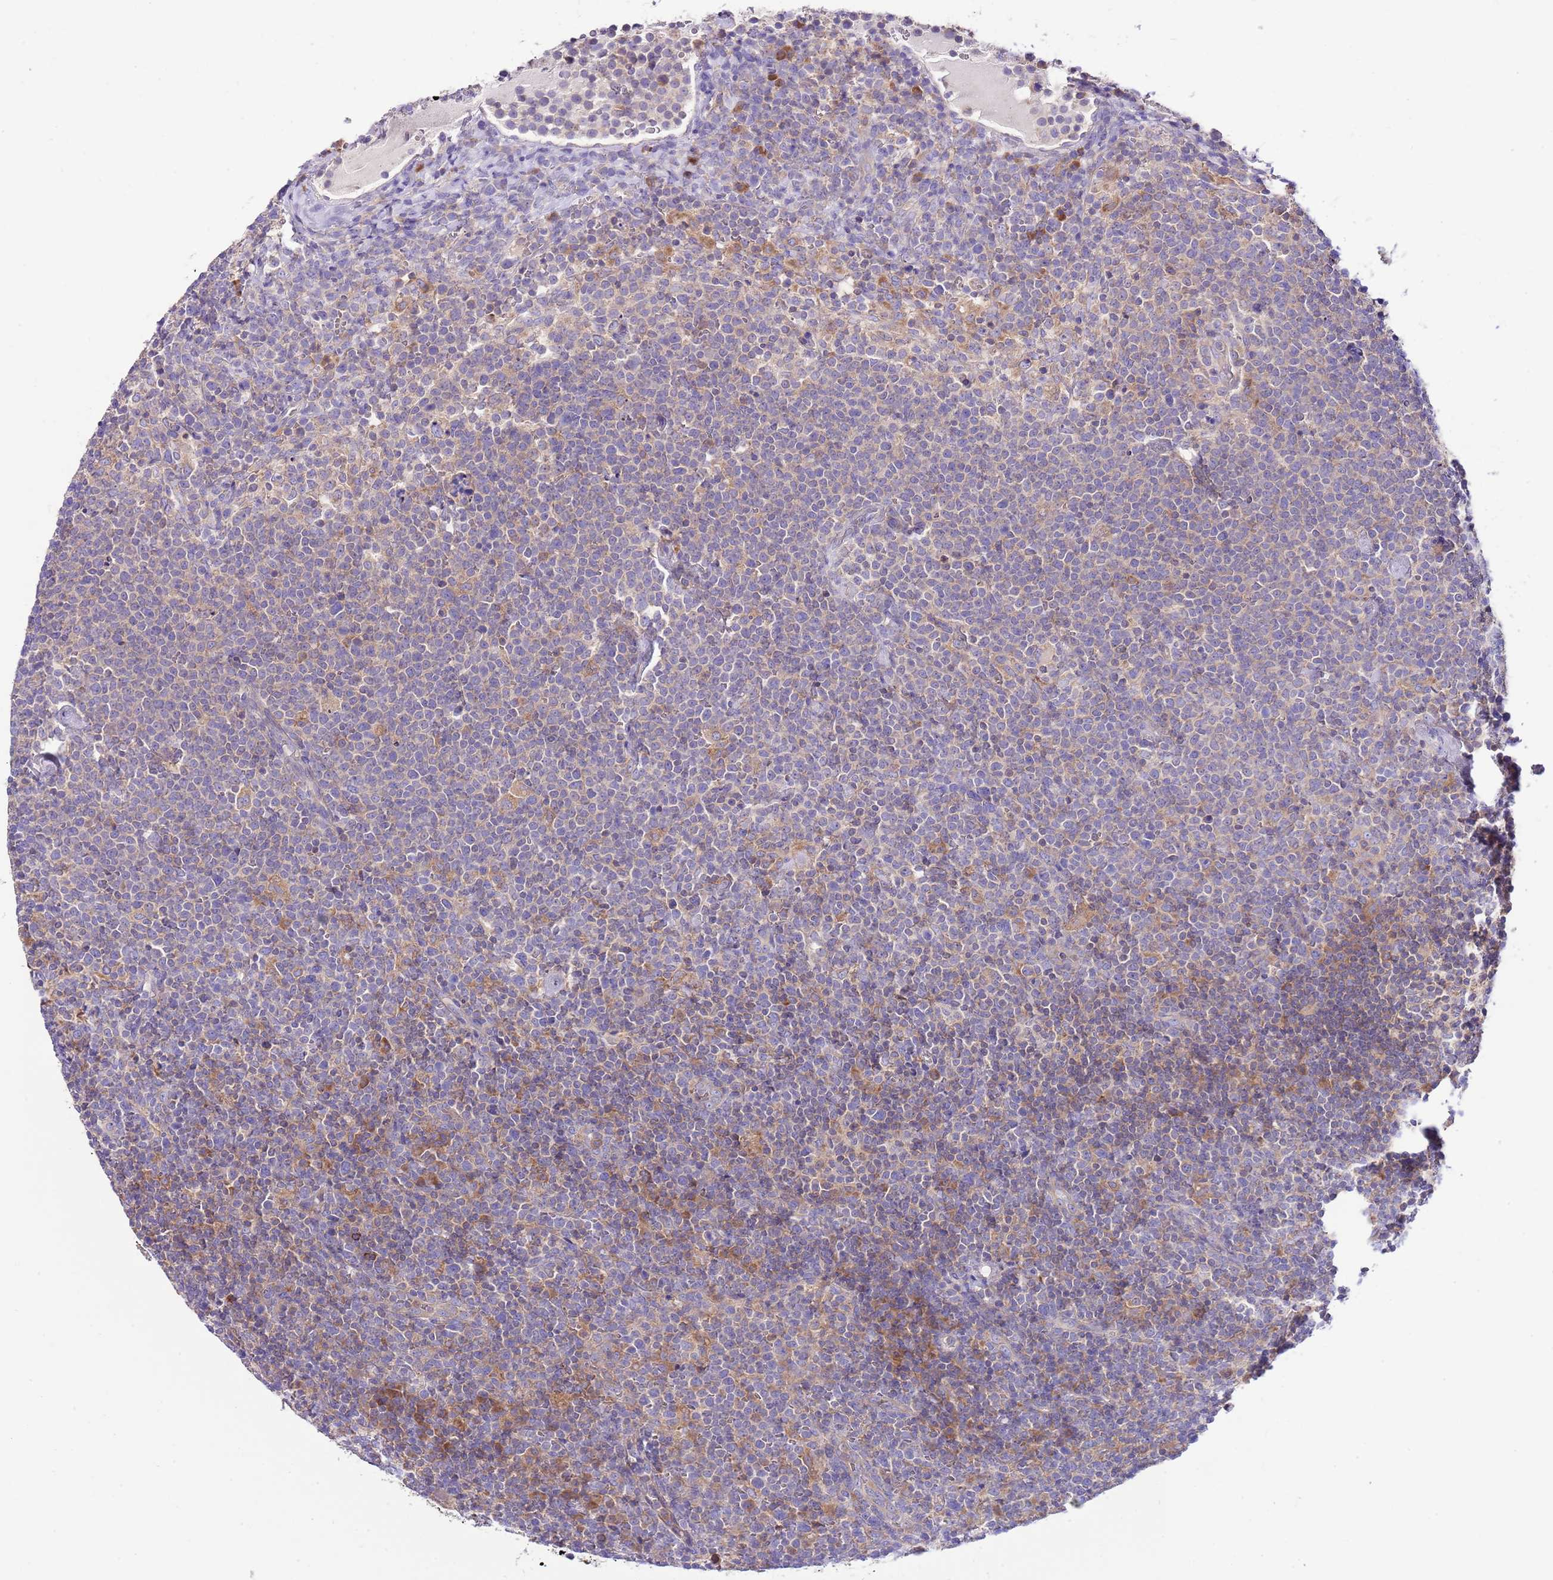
{"staining": {"intensity": "moderate", "quantity": "<25%", "location": "cytoplasmic/membranous"}, "tissue": "lymphoma", "cell_type": "Tumor cells", "image_type": "cancer", "snomed": [{"axis": "morphology", "description": "Malignant lymphoma, non-Hodgkin's type, High grade"}, {"axis": "topography", "description": "Lymph node"}], "caption": "Malignant lymphoma, non-Hodgkin's type (high-grade) stained for a protein demonstrates moderate cytoplasmic/membranous positivity in tumor cells.", "gene": "RPS10", "patient": {"sex": "male", "age": 61}}